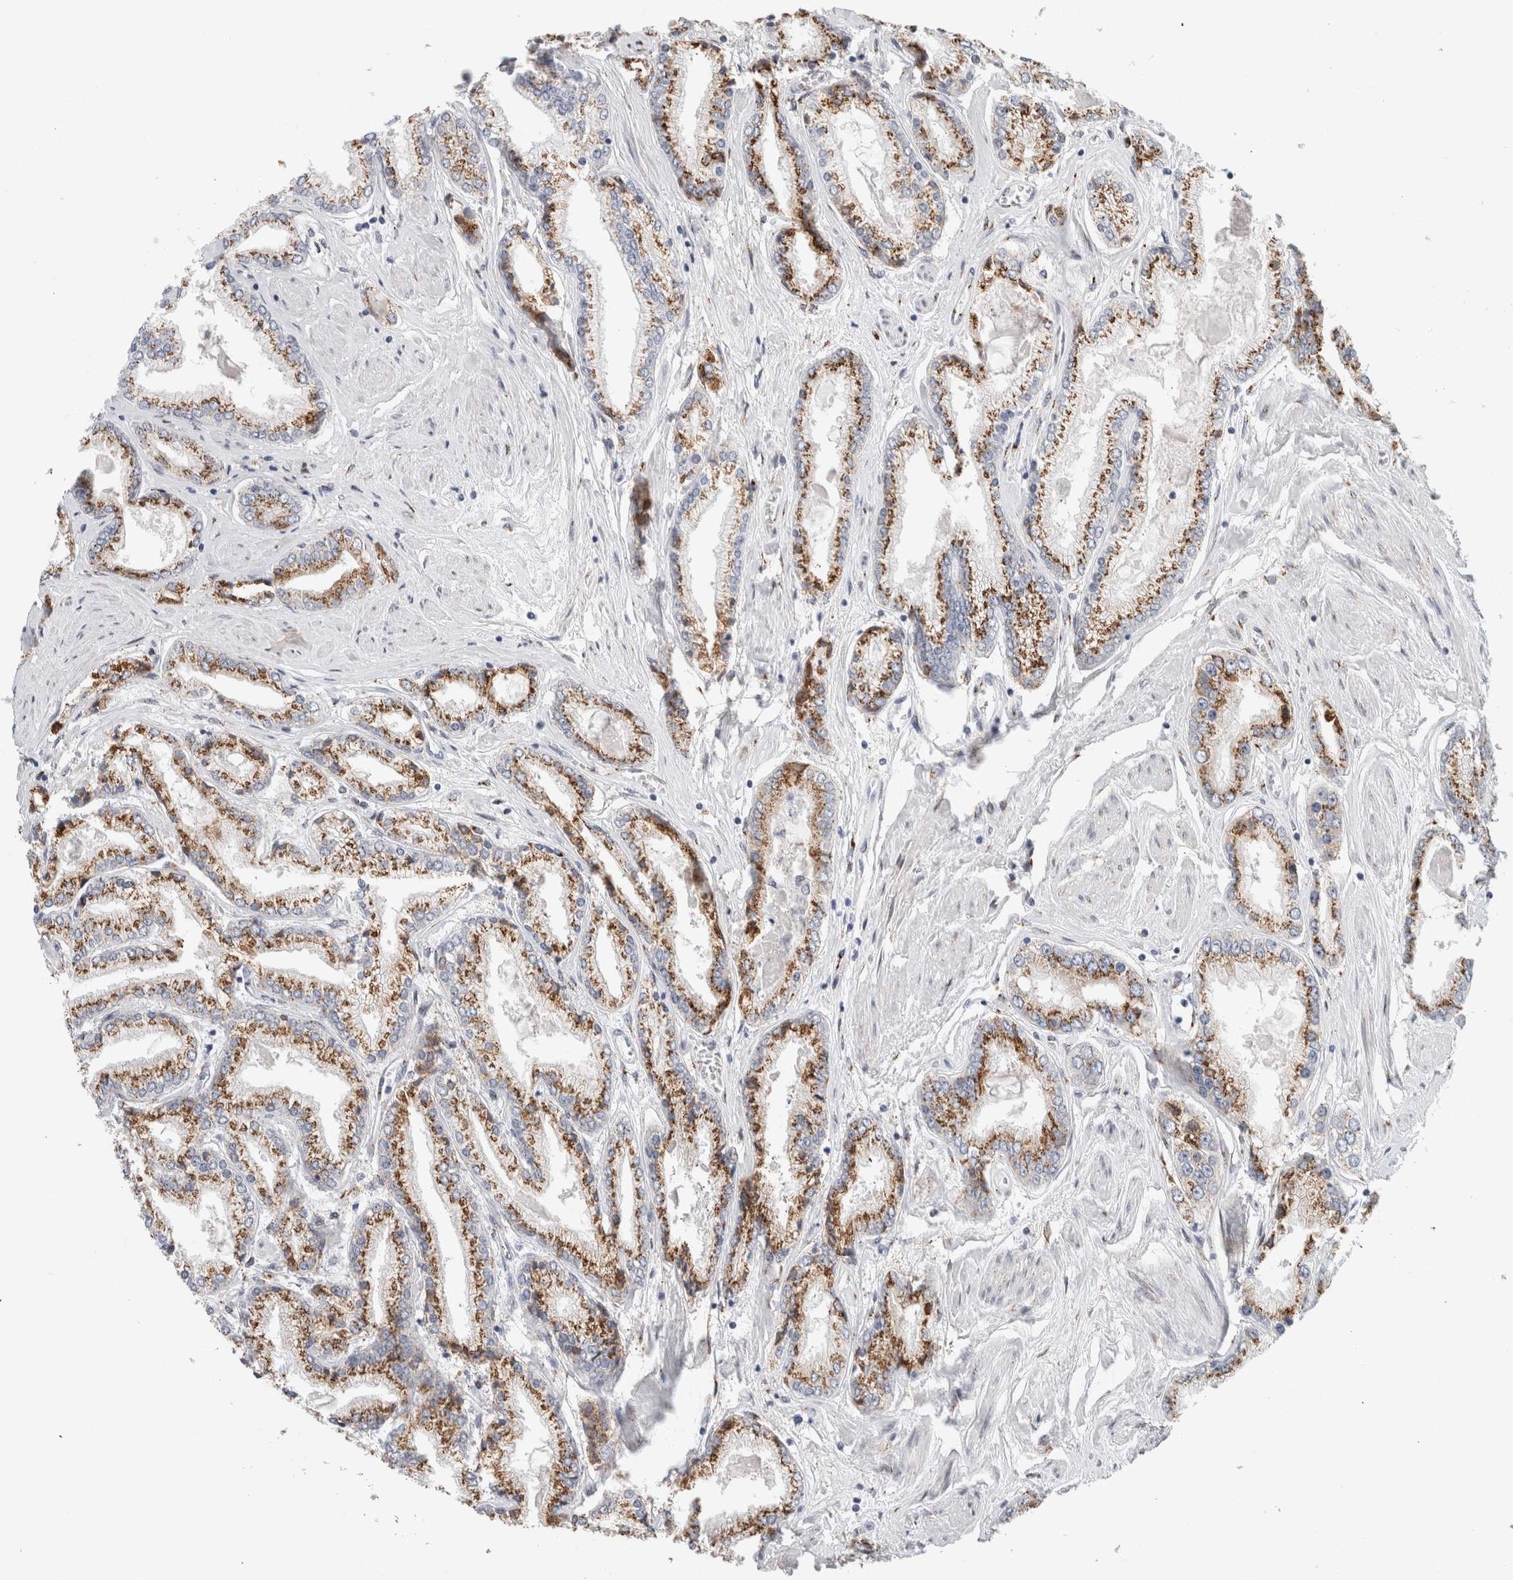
{"staining": {"intensity": "moderate", "quantity": ">75%", "location": "cytoplasmic/membranous"}, "tissue": "prostate cancer", "cell_type": "Tumor cells", "image_type": "cancer", "snomed": [{"axis": "morphology", "description": "Adenocarcinoma, High grade"}, {"axis": "topography", "description": "Prostate"}], "caption": "Immunohistochemical staining of prostate cancer (high-grade adenocarcinoma) displays medium levels of moderate cytoplasmic/membranous protein positivity in about >75% of tumor cells.", "gene": "MCFD2", "patient": {"sex": "male", "age": 59}}